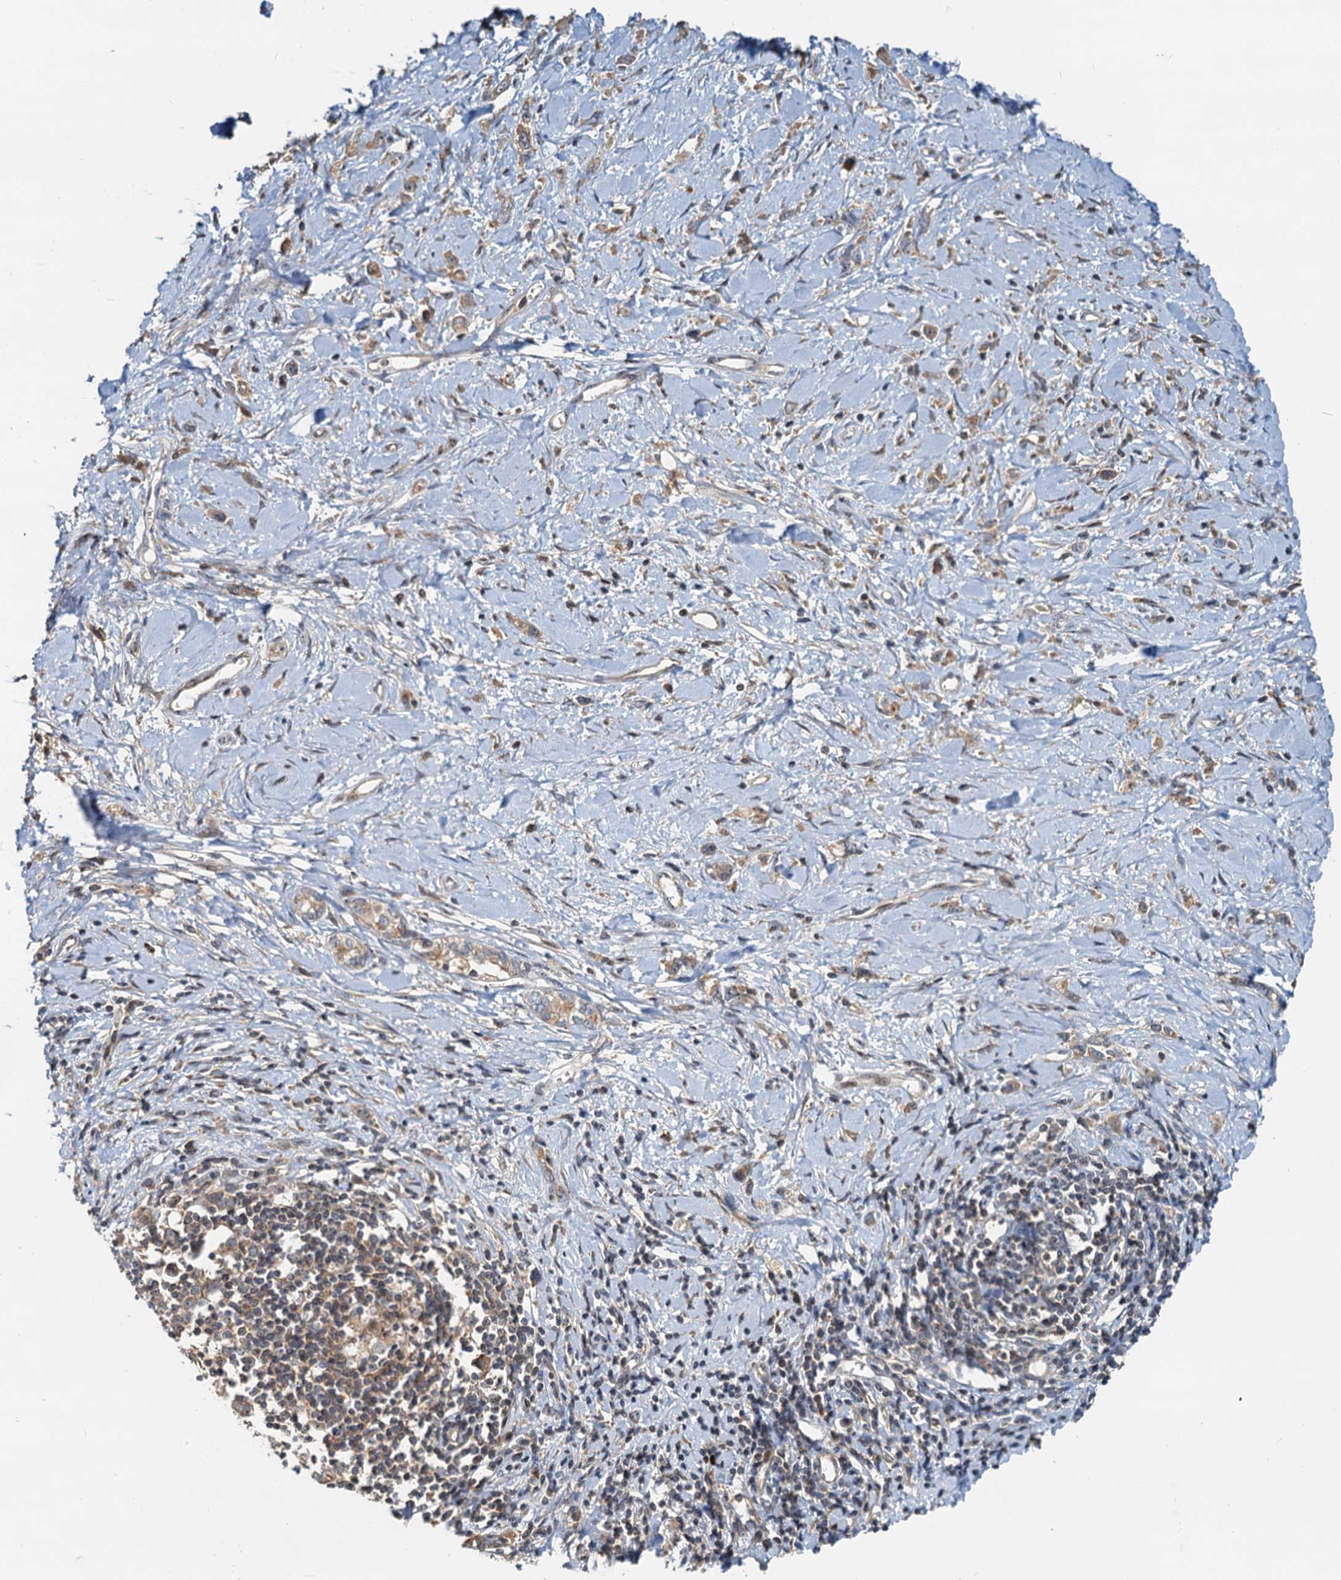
{"staining": {"intensity": "weak", "quantity": ">75%", "location": "cytoplasmic/membranous"}, "tissue": "stomach cancer", "cell_type": "Tumor cells", "image_type": "cancer", "snomed": [{"axis": "morphology", "description": "Adenocarcinoma, NOS"}, {"axis": "topography", "description": "Stomach"}], "caption": "Brown immunohistochemical staining in stomach cancer shows weak cytoplasmic/membranous positivity in about >75% of tumor cells.", "gene": "TOLLIP", "patient": {"sex": "female", "age": 76}}